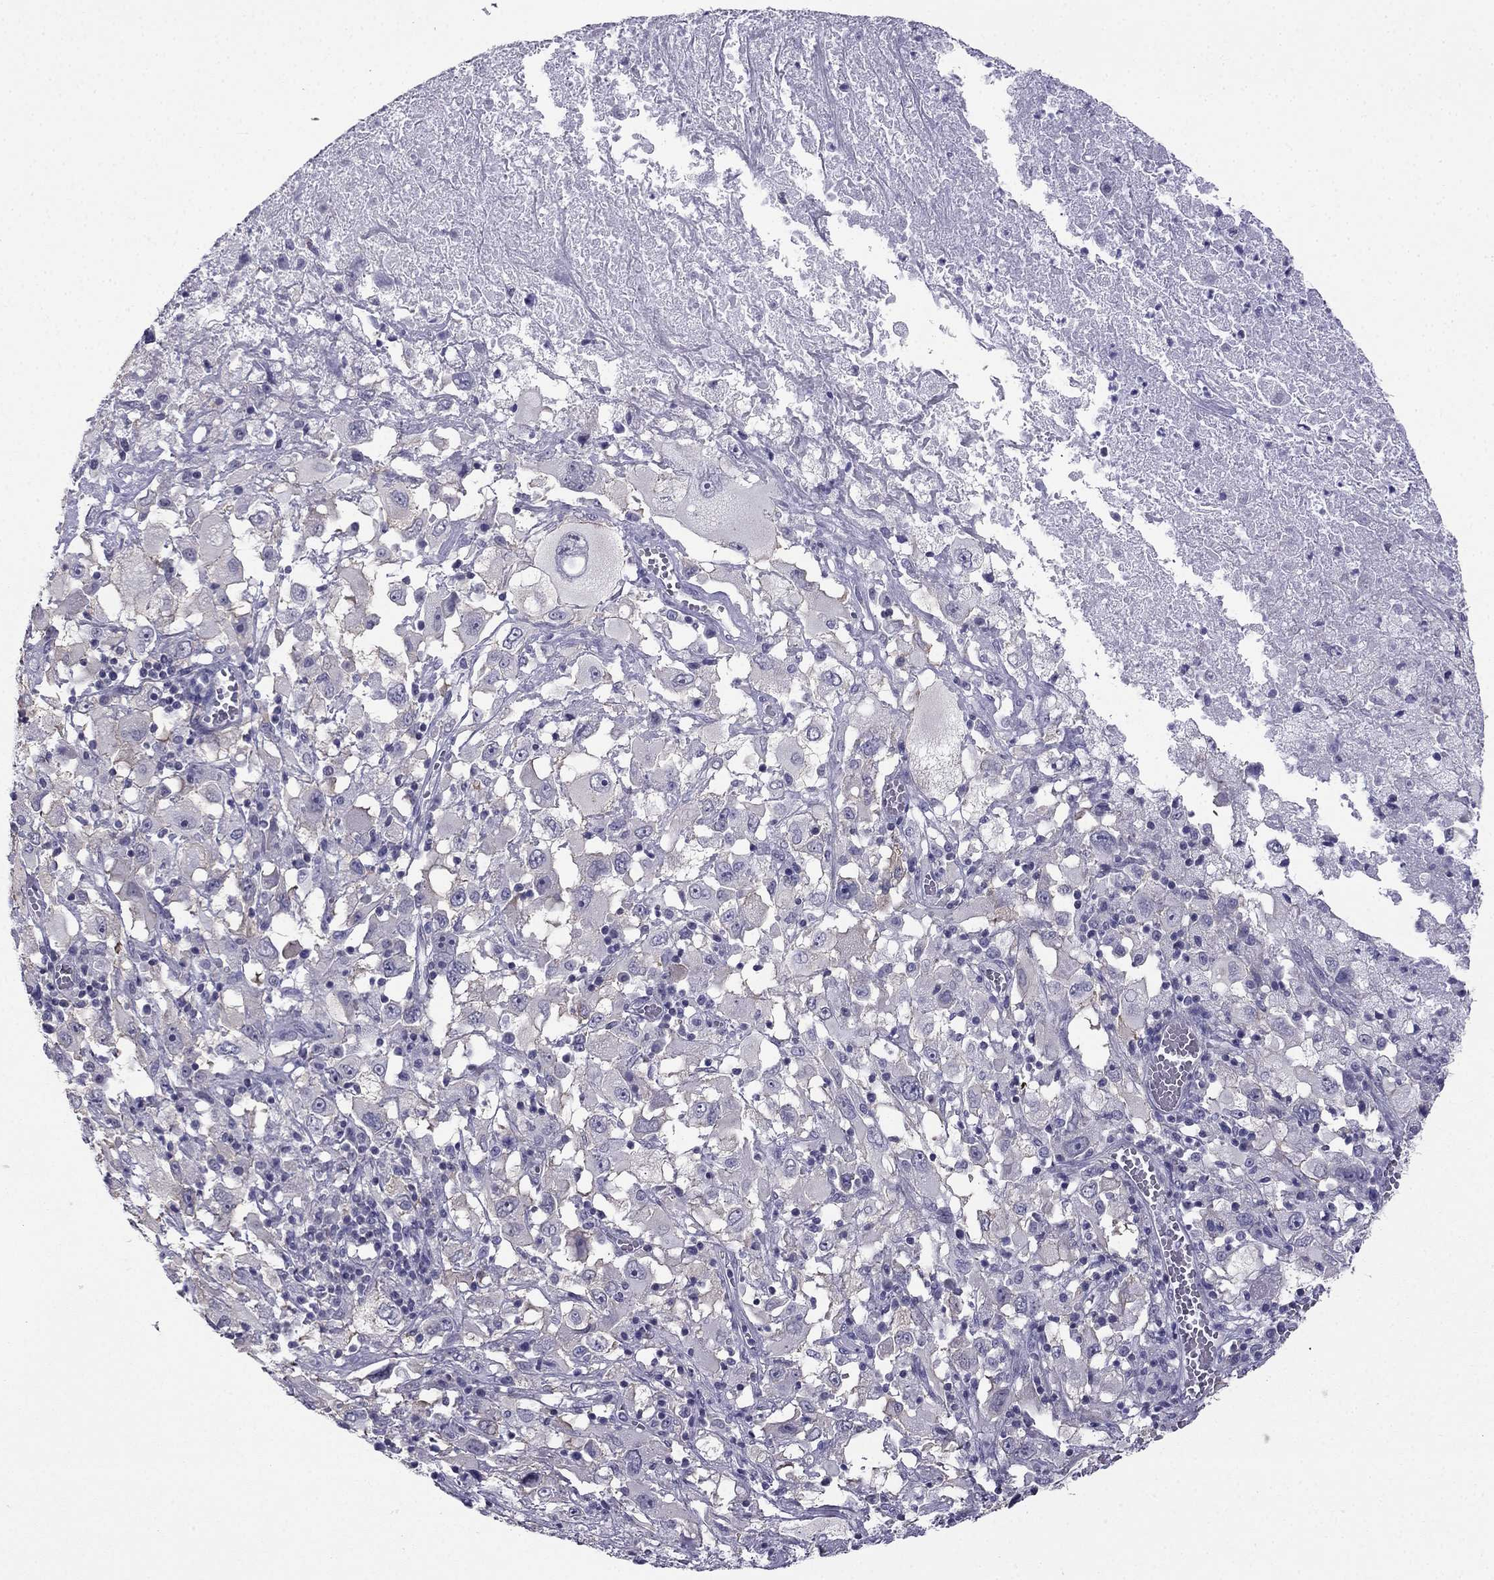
{"staining": {"intensity": "negative", "quantity": "none", "location": "none"}, "tissue": "melanoma", "cell_type": "Tumor cells", "image_type": "cancer", "snomed": [{"axis": "morphology", "description": "Malignant melanoma, Metastatic site"}, {"axis": "topography", "description": "Soft tissue"}], "caption": "Human malignant melanoma (metastatic site) stained for a protein using IHC displays no expression in tumor cells.", "gene": "HSFX1", "patient": {"sex": "male", "age": 50}}